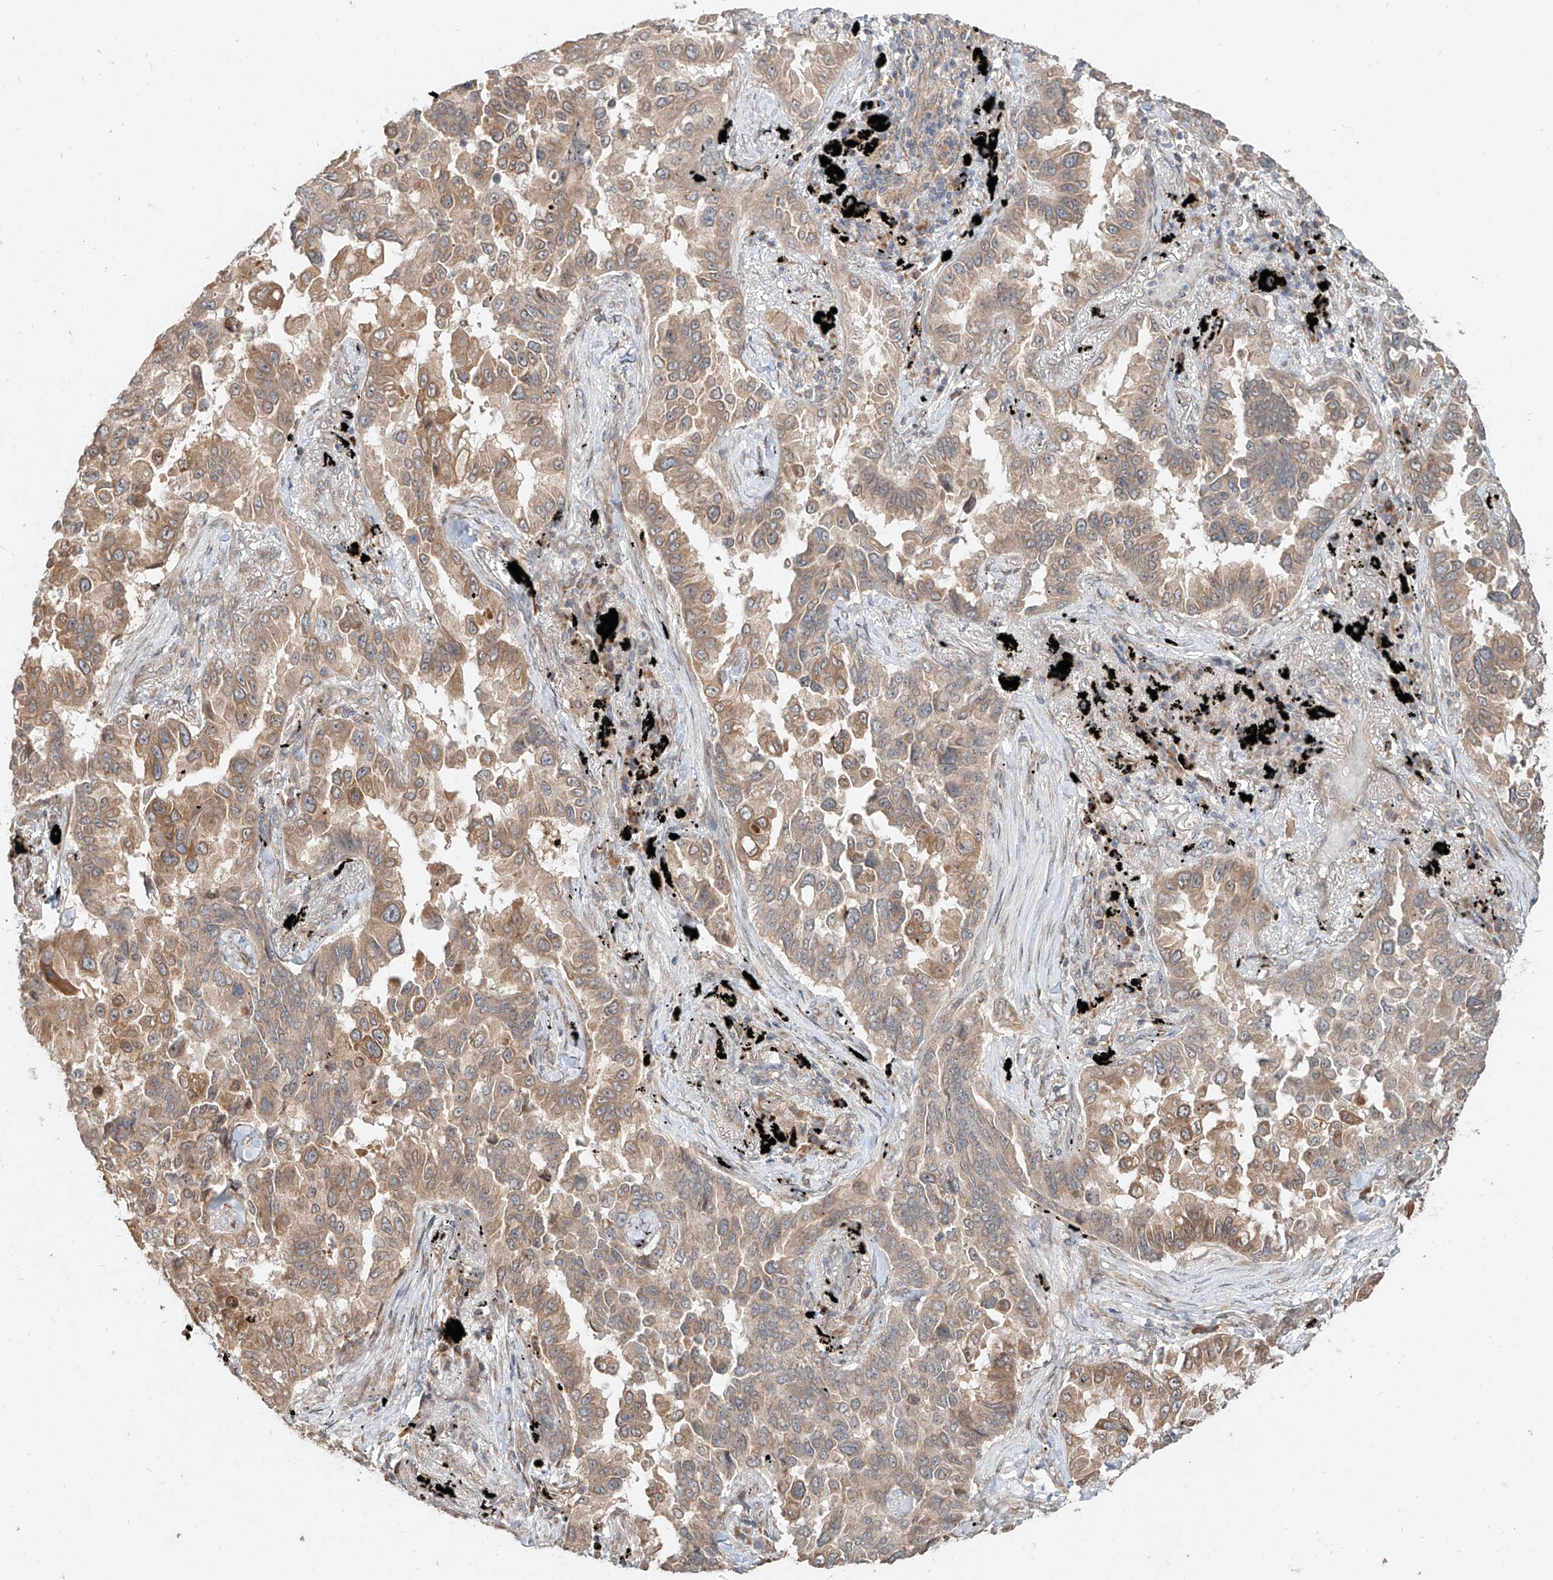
{"staining": {"intensity": "moderate", "quantity": "25%-75%", "location": "cytoplasmic/membranous"}, "tissue": "lung cancer", "cell_type": "Tumor cells", "image_type": "cancer", "snomed": [{"axis": "morphology", "description": "Adenocarcinoma, NOS"}, {"axis": "topography", "description": "Lung"}], "caption": "Moderate cytoplasmic/membranous protein expression is appreciated in about 25%-75% of tumor cells in lung cancer.", "gene": "STX19", "patient": {"sex": "female", "age": 67}}